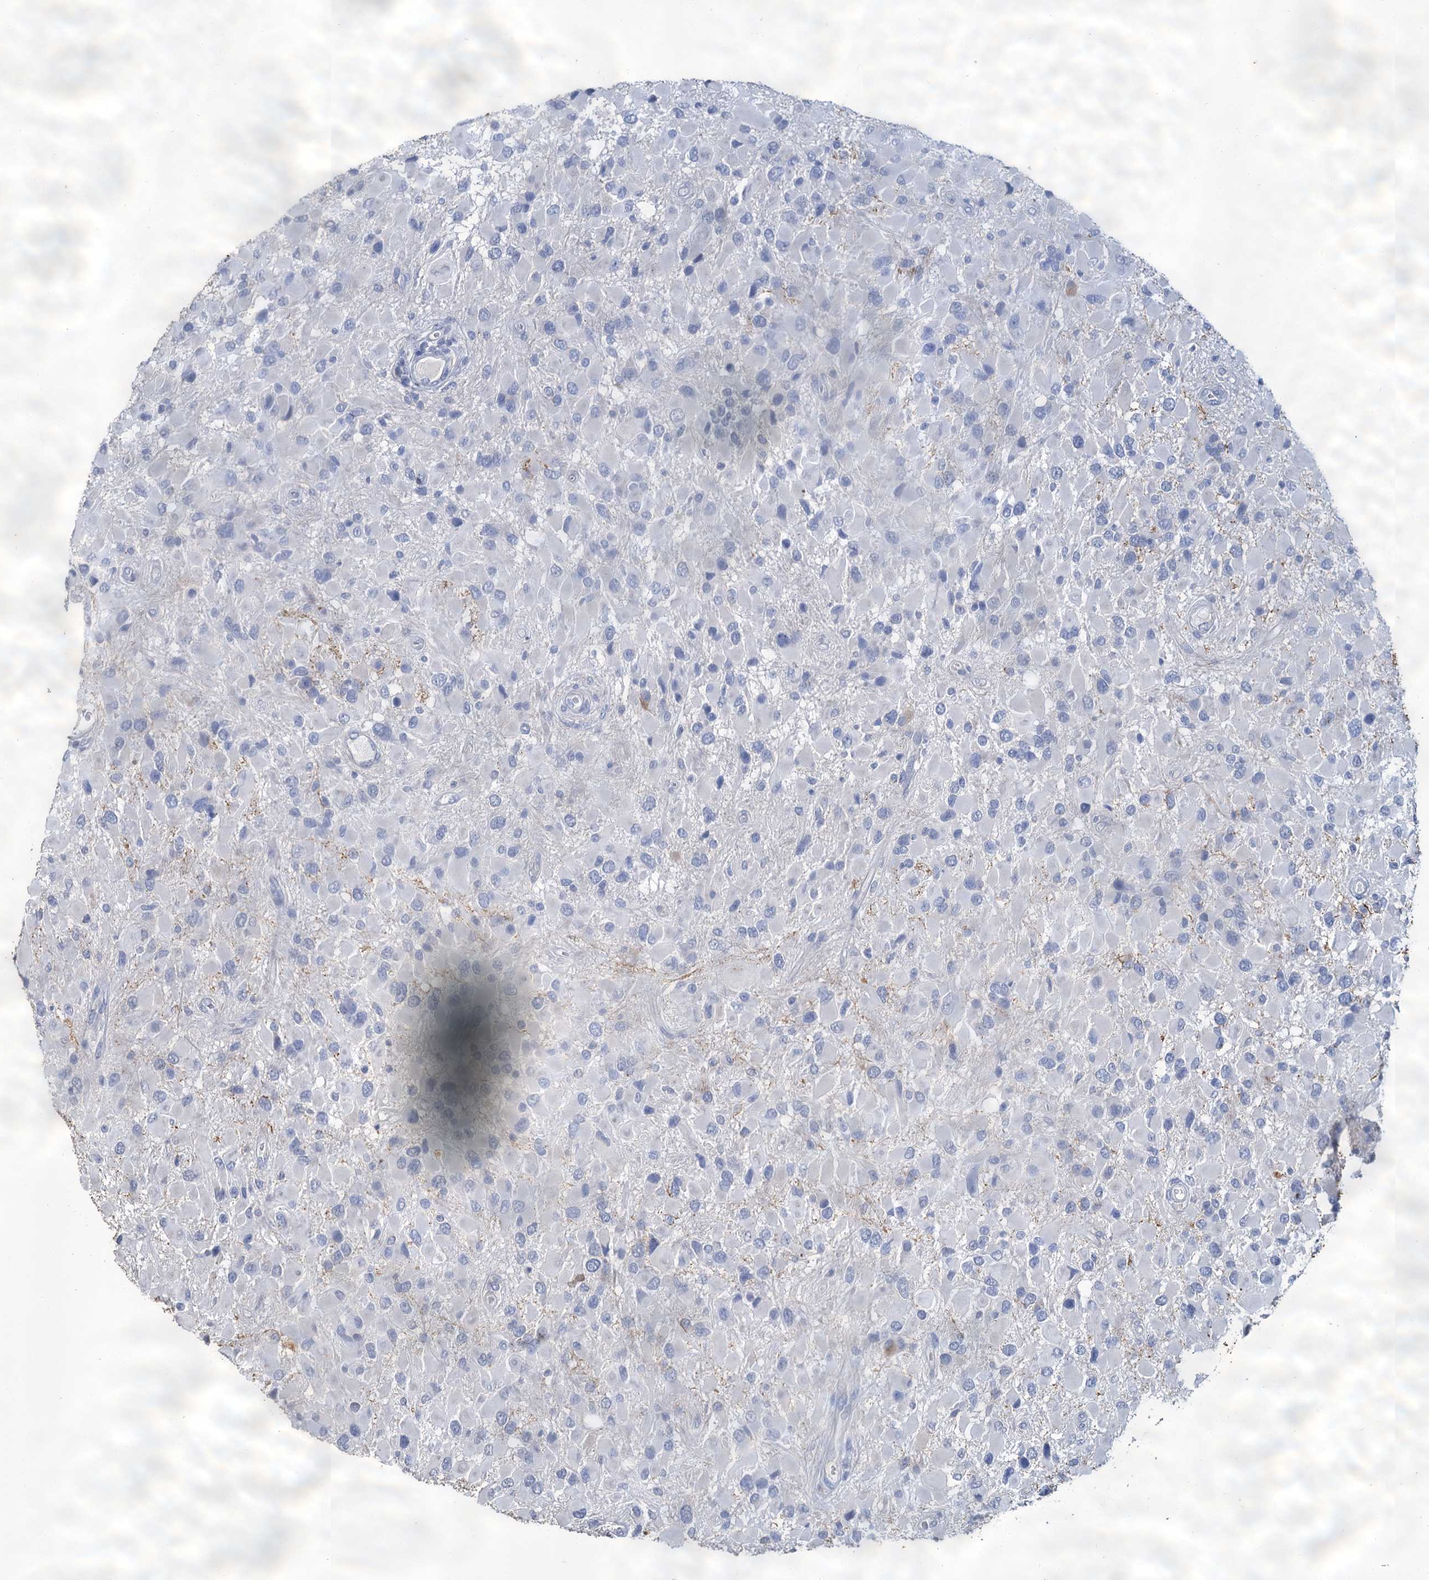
{"staining": {"intensity": "negative", "quantity": "none", "location": "none"}, "tissue": "glioma", "cell_type": "Tumor cells", "image_type": "cancer", "snomed": [{"axis": "morphology", "description": "Glioma, malignant, High grade"}, {"axis": "topography", "description": "Brain"}], "caption": "A high-resolution image shows IHC staining of high-grade glioma (malignant), which shows no significant staining in tumor cells.", "gene": "SNCB", "patient": {"sex": "male", "age": 53}}